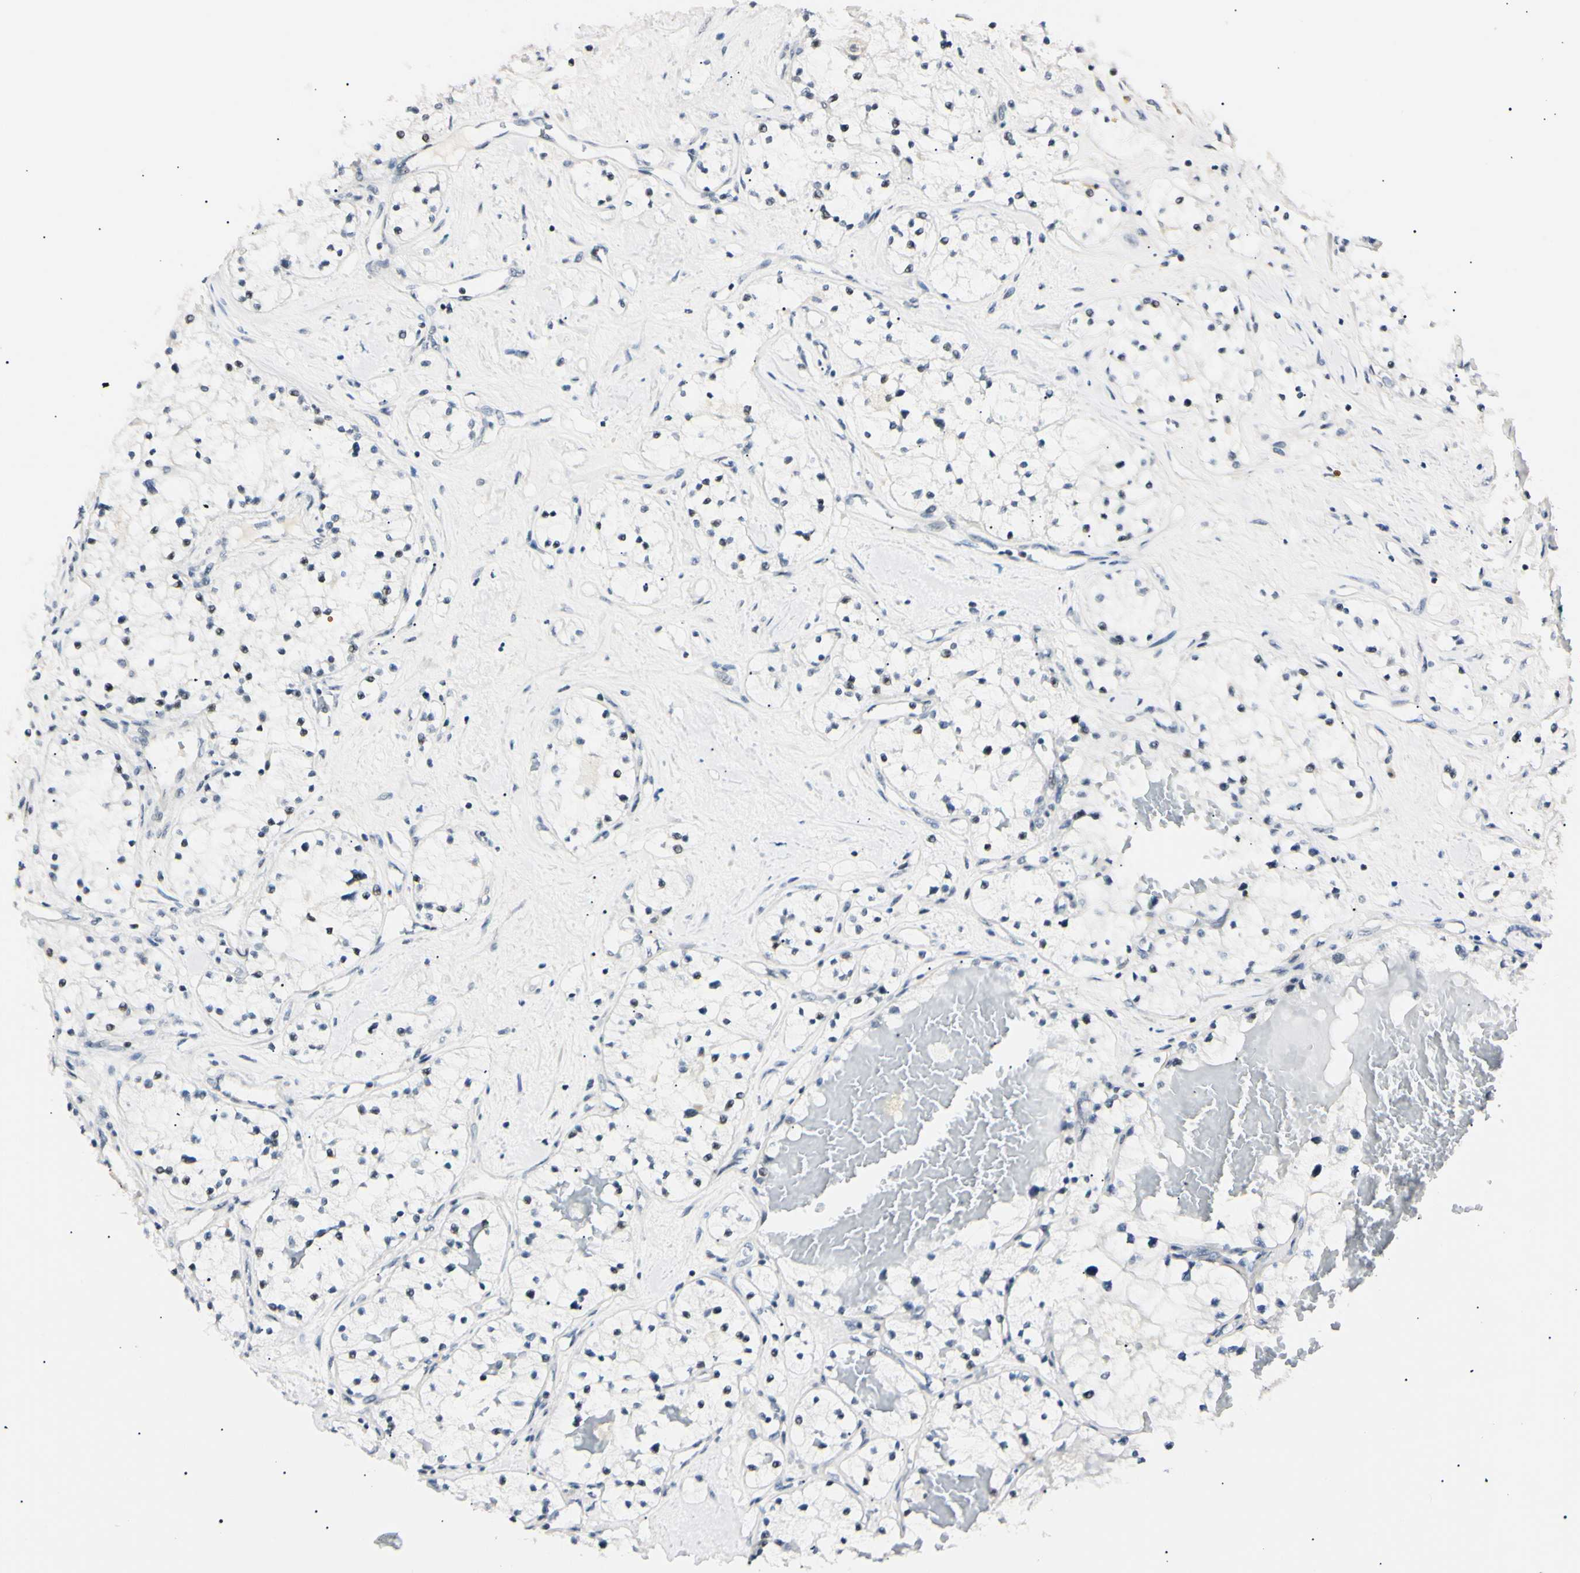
{"staining": {"intensity": "negative", "quantity": "none", "location": "none"}, "tissue": "renal cancer", "cell_type": "Tumor cells", "image_type": "cancer", "snomed": [{"axis": "morphology", "description": "Adenocarcinoma, NOS"}, {"axis": "topography", "description": "Kidney"}], "caption": "High power microscopy image of an immunohistochemistry micrograph of adenocarcinoma (renal), revealing no significant expression in tumor cells.", "gene": "ZNF134", "patient": {"sex": "male", "age": 68}}